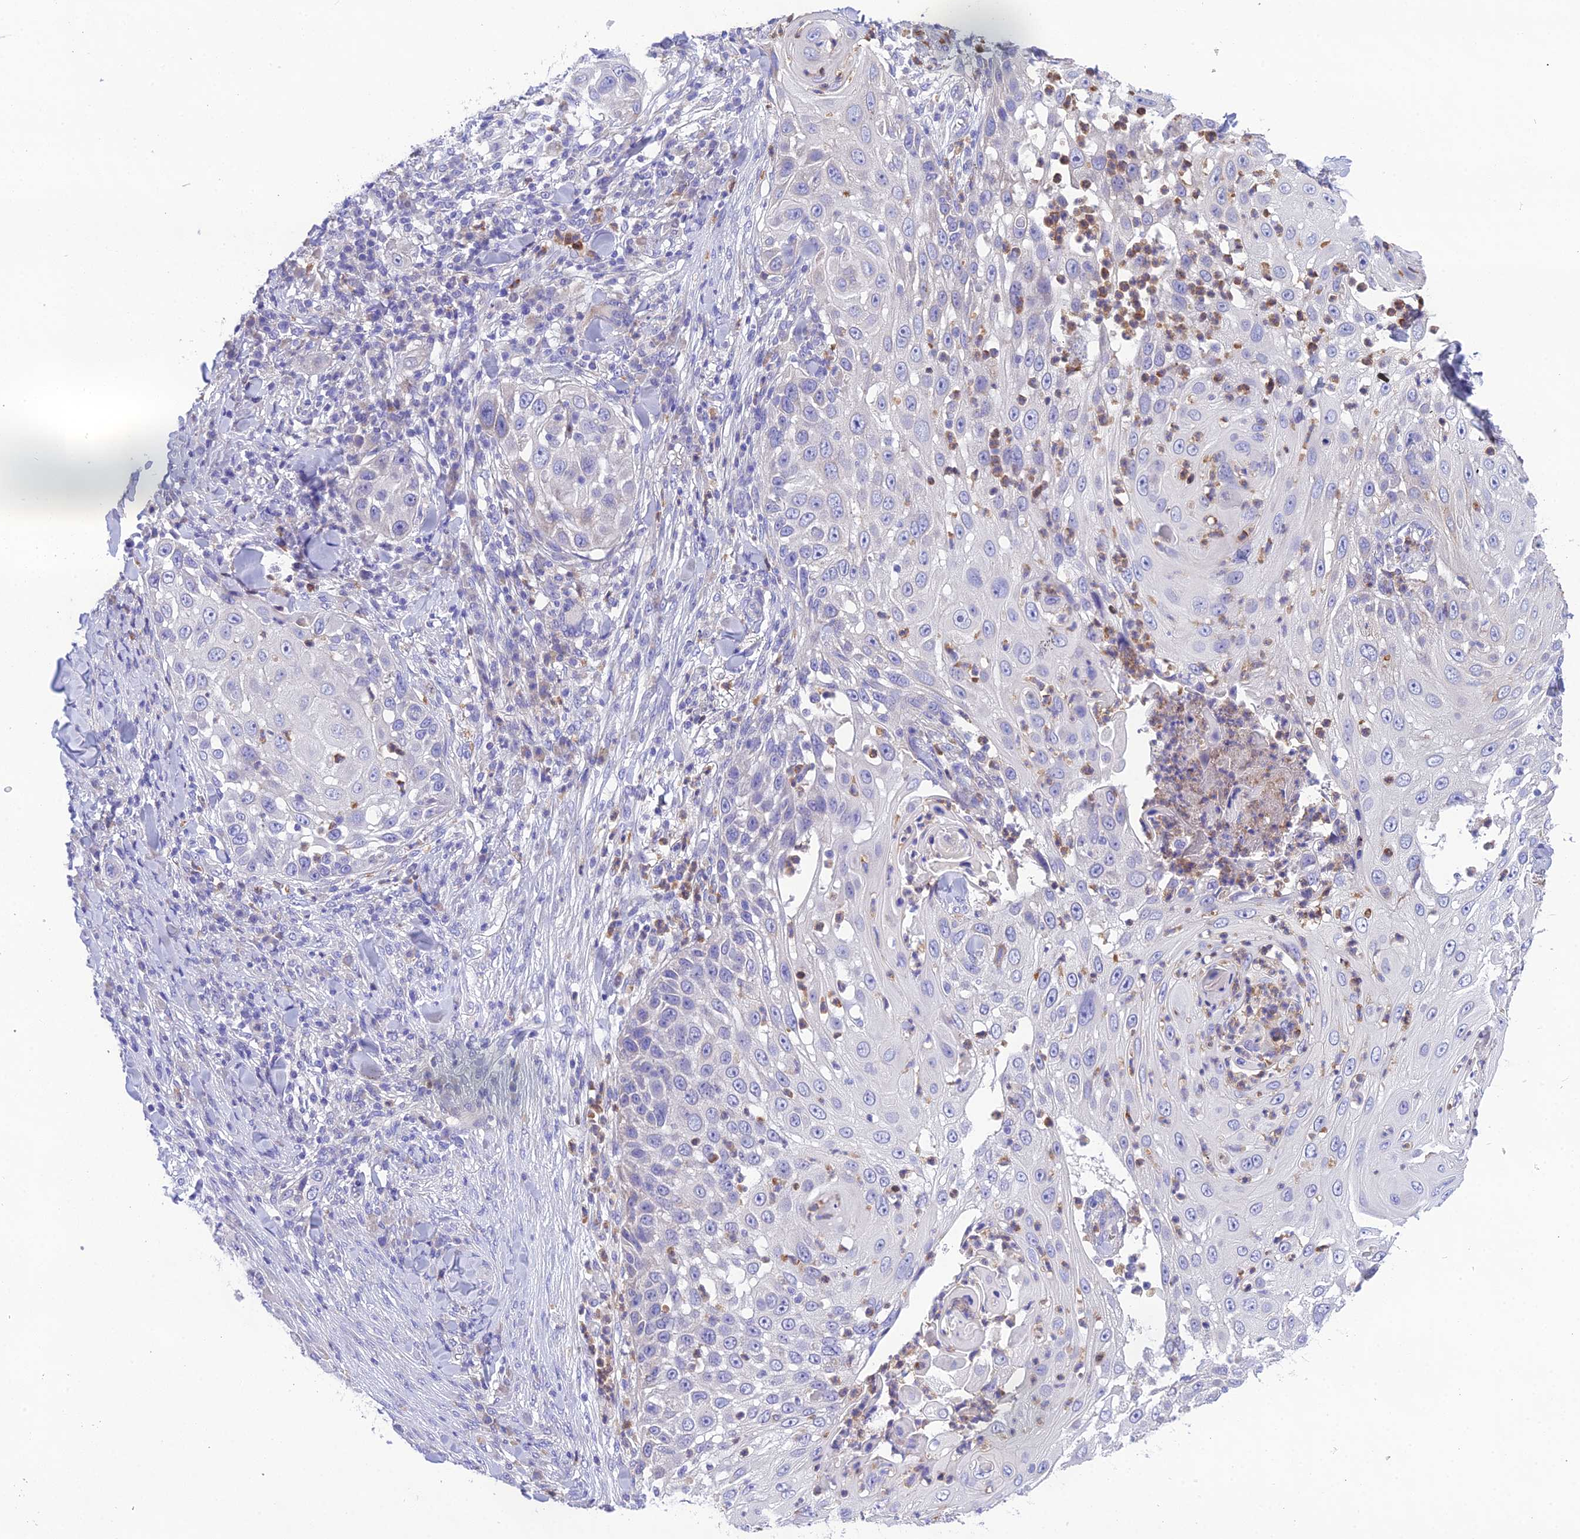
{"staining": {"intensity": "negative", "quantity": "none", "location": "none"}, "tissue": "skin cancer", "cell_type": "Tumor cells", "image_type": "cancer", "snomed": [{"axis": "morphology", "description": "Squamous cell carcinoma, NOS"}, {"axis": "topography", "description": "Skin"}], "caption": "High power microscopy photomicrograph of an immunohistochemistry (IHC) photomicrograph of skin cancer, revealing no significant expression in tumor cells.", "gene": "KIAA0408", "patient": {"sex": "female", "age": 44}}